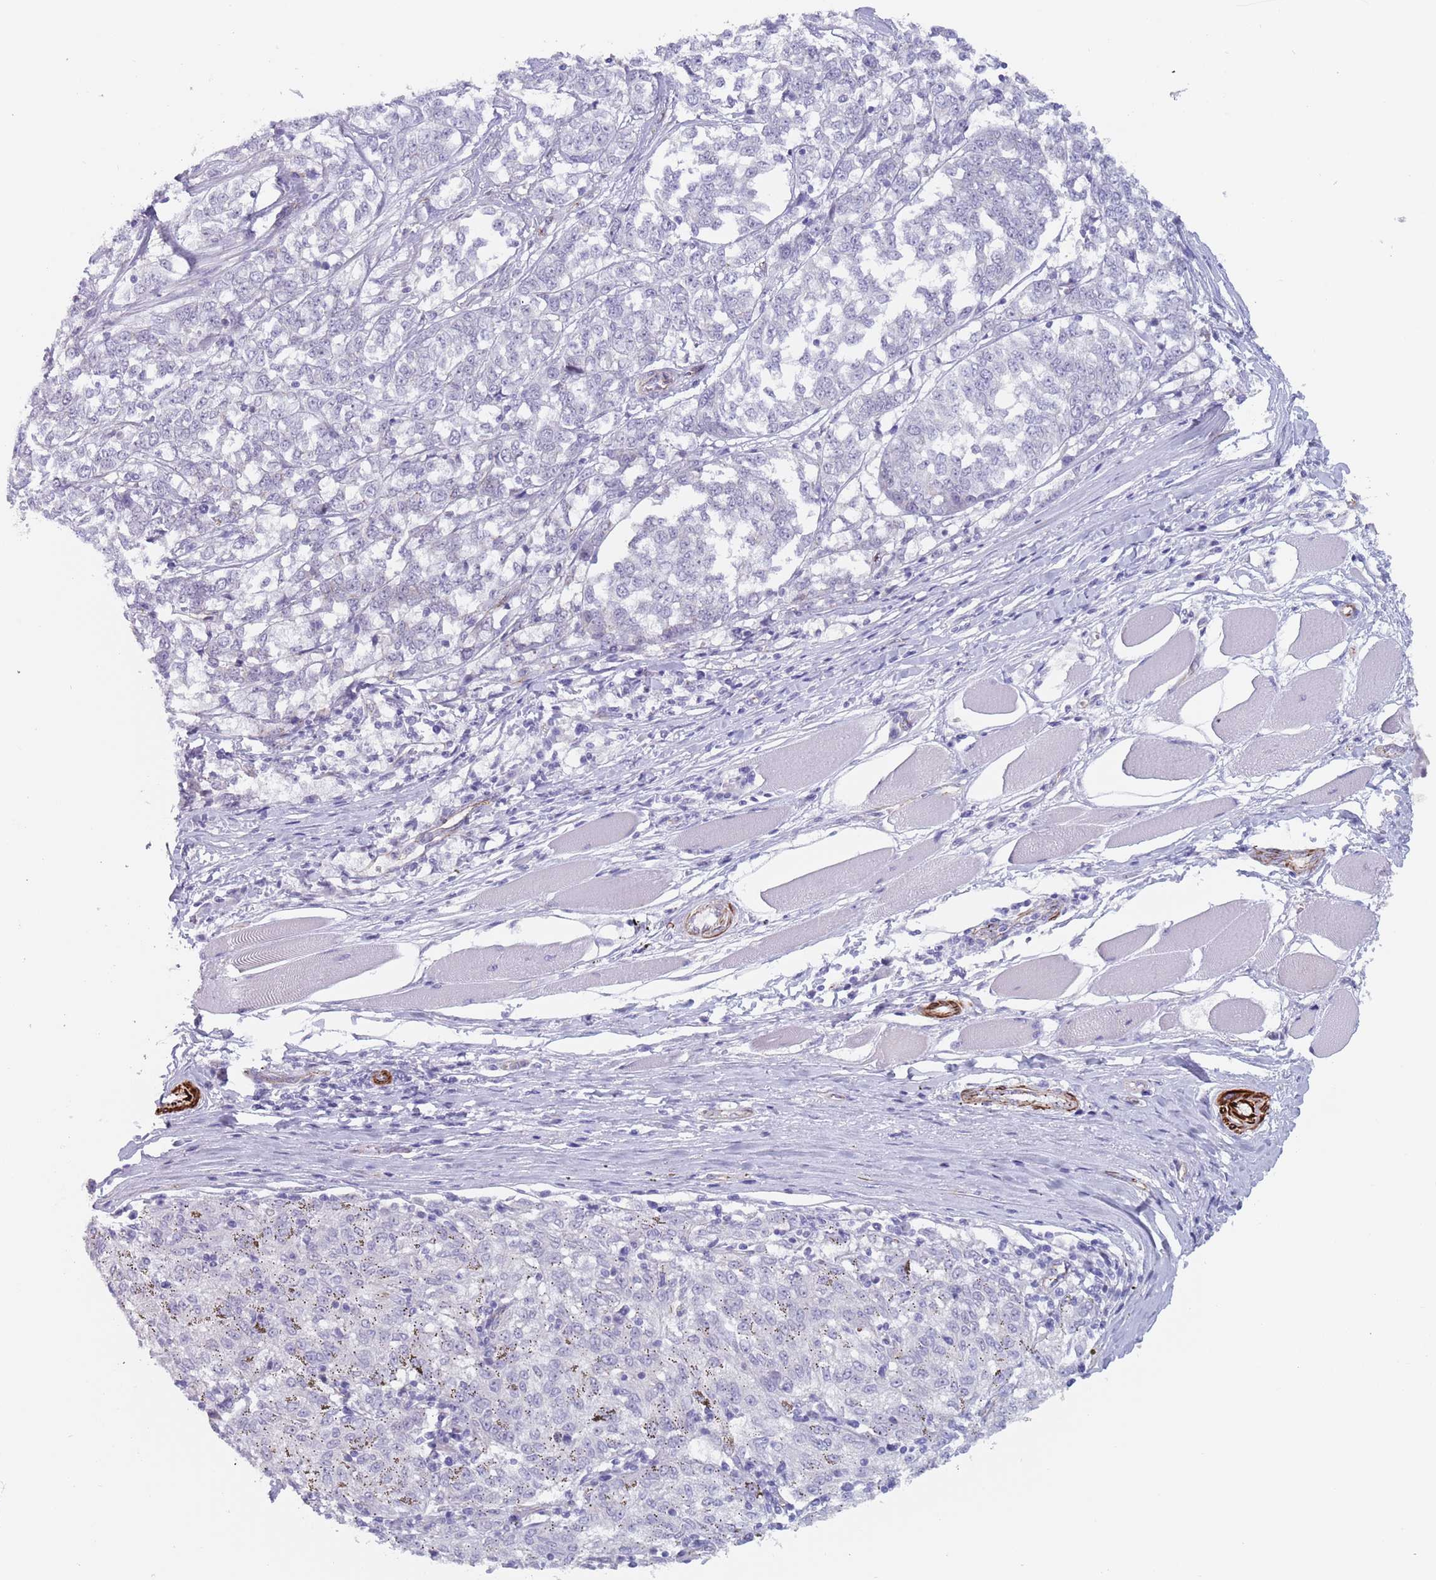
{"staining": {"intensity": "negative", "quantity": "none", "location": "none"}, "tissue": "melanoma", "cell_type": "Tumor cells", "image_type": "cancer", "snomed": [{"axis": "morphology", "description": "Malignant melanoma, NOS"}, {"axis": "topography", "description": "Skin"}], "caption": "Tumor cells are negative for brown protein staining in melanoma.", "gene": "OR5A2", "patient": {"sex": "female", "age": 72}}